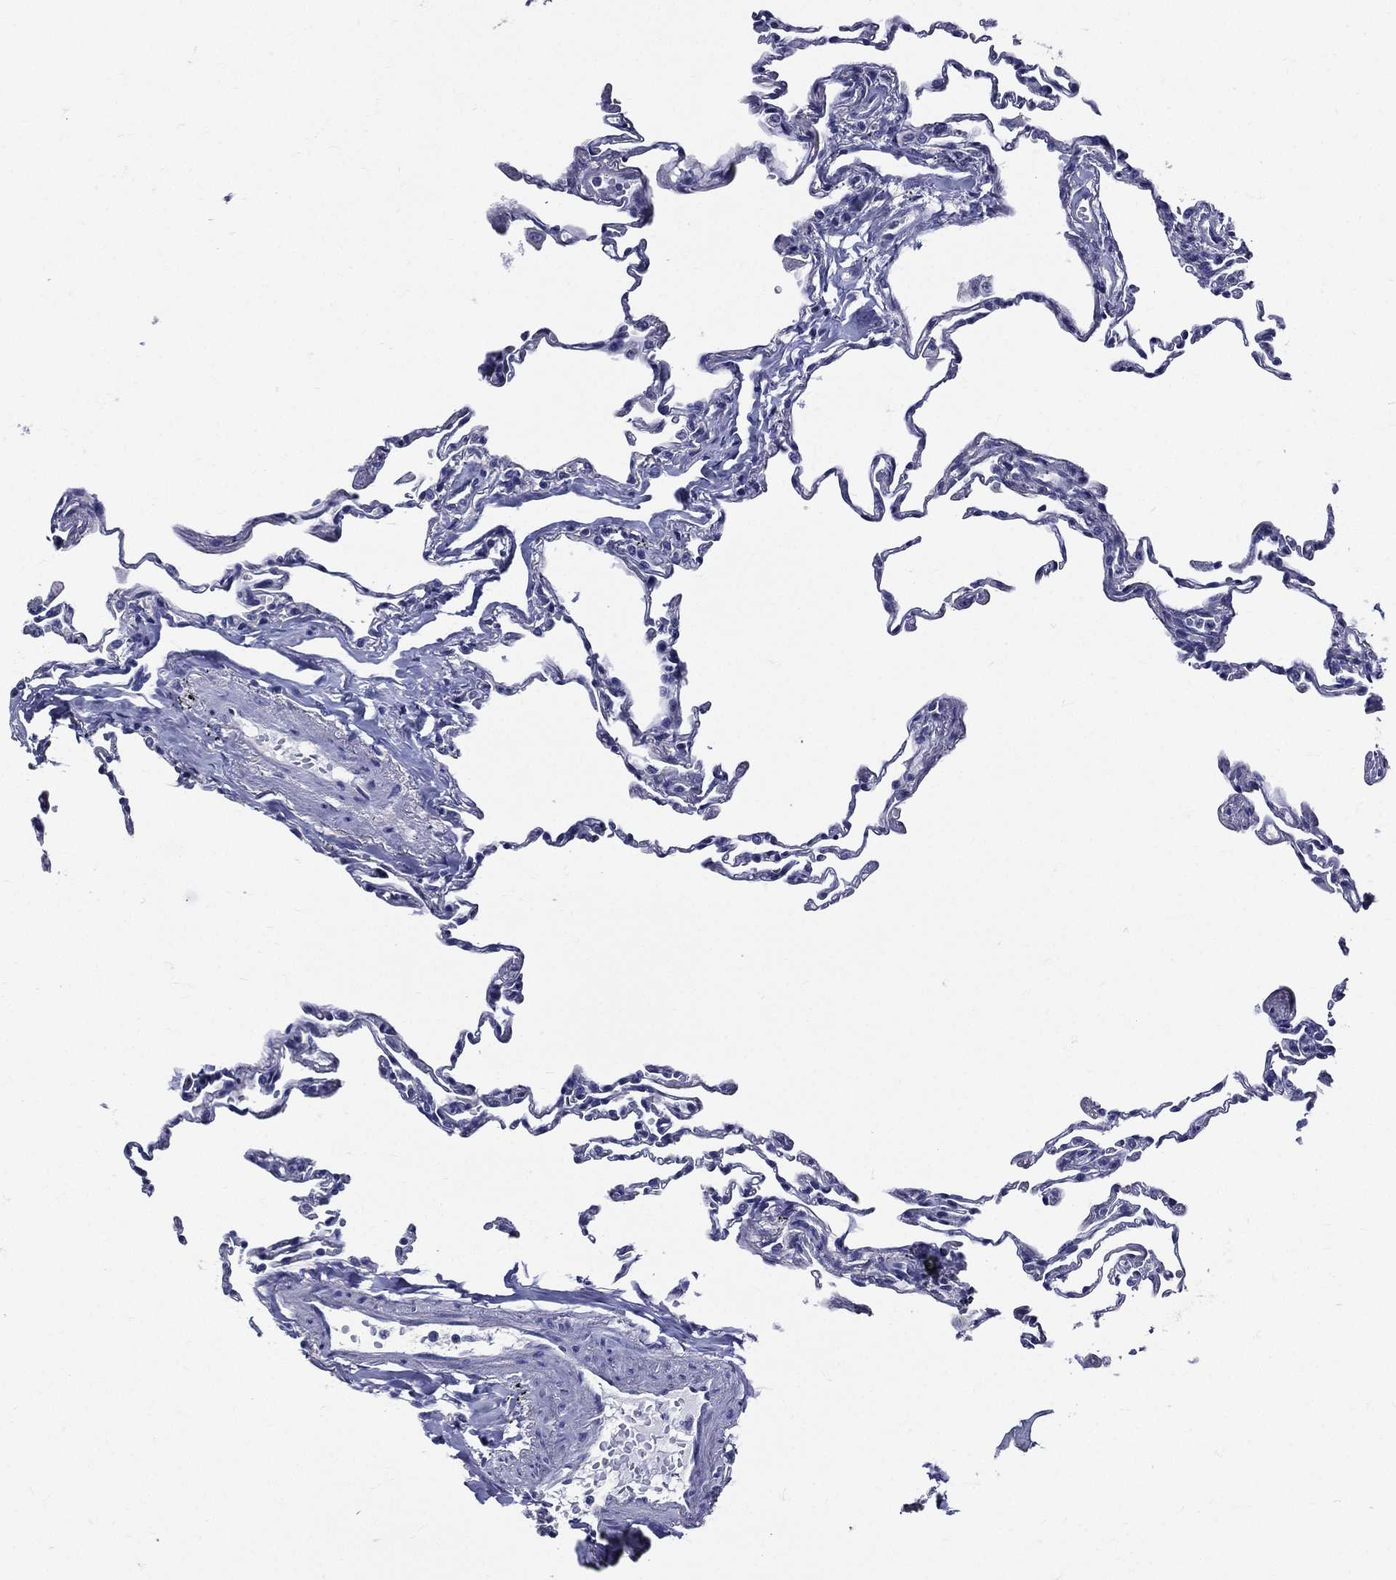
{"staining": {"intensity": "negative", "quantity": "none", "location": "none"}, "tissue": "lung", "cell_type": "Alveolar cells", "image_type": "normal", "snomed": [{"axis": "morphology", "description": "Normal tissue, NOS"}, {"axis": "topography", "description": "Lung"}], "caption": "This is a histopathology image of IHC staining of normal lung, which shows no staining in alveolar cells.", "gene": "DPYS", "patient": {"sex": "female", "age": 57}}